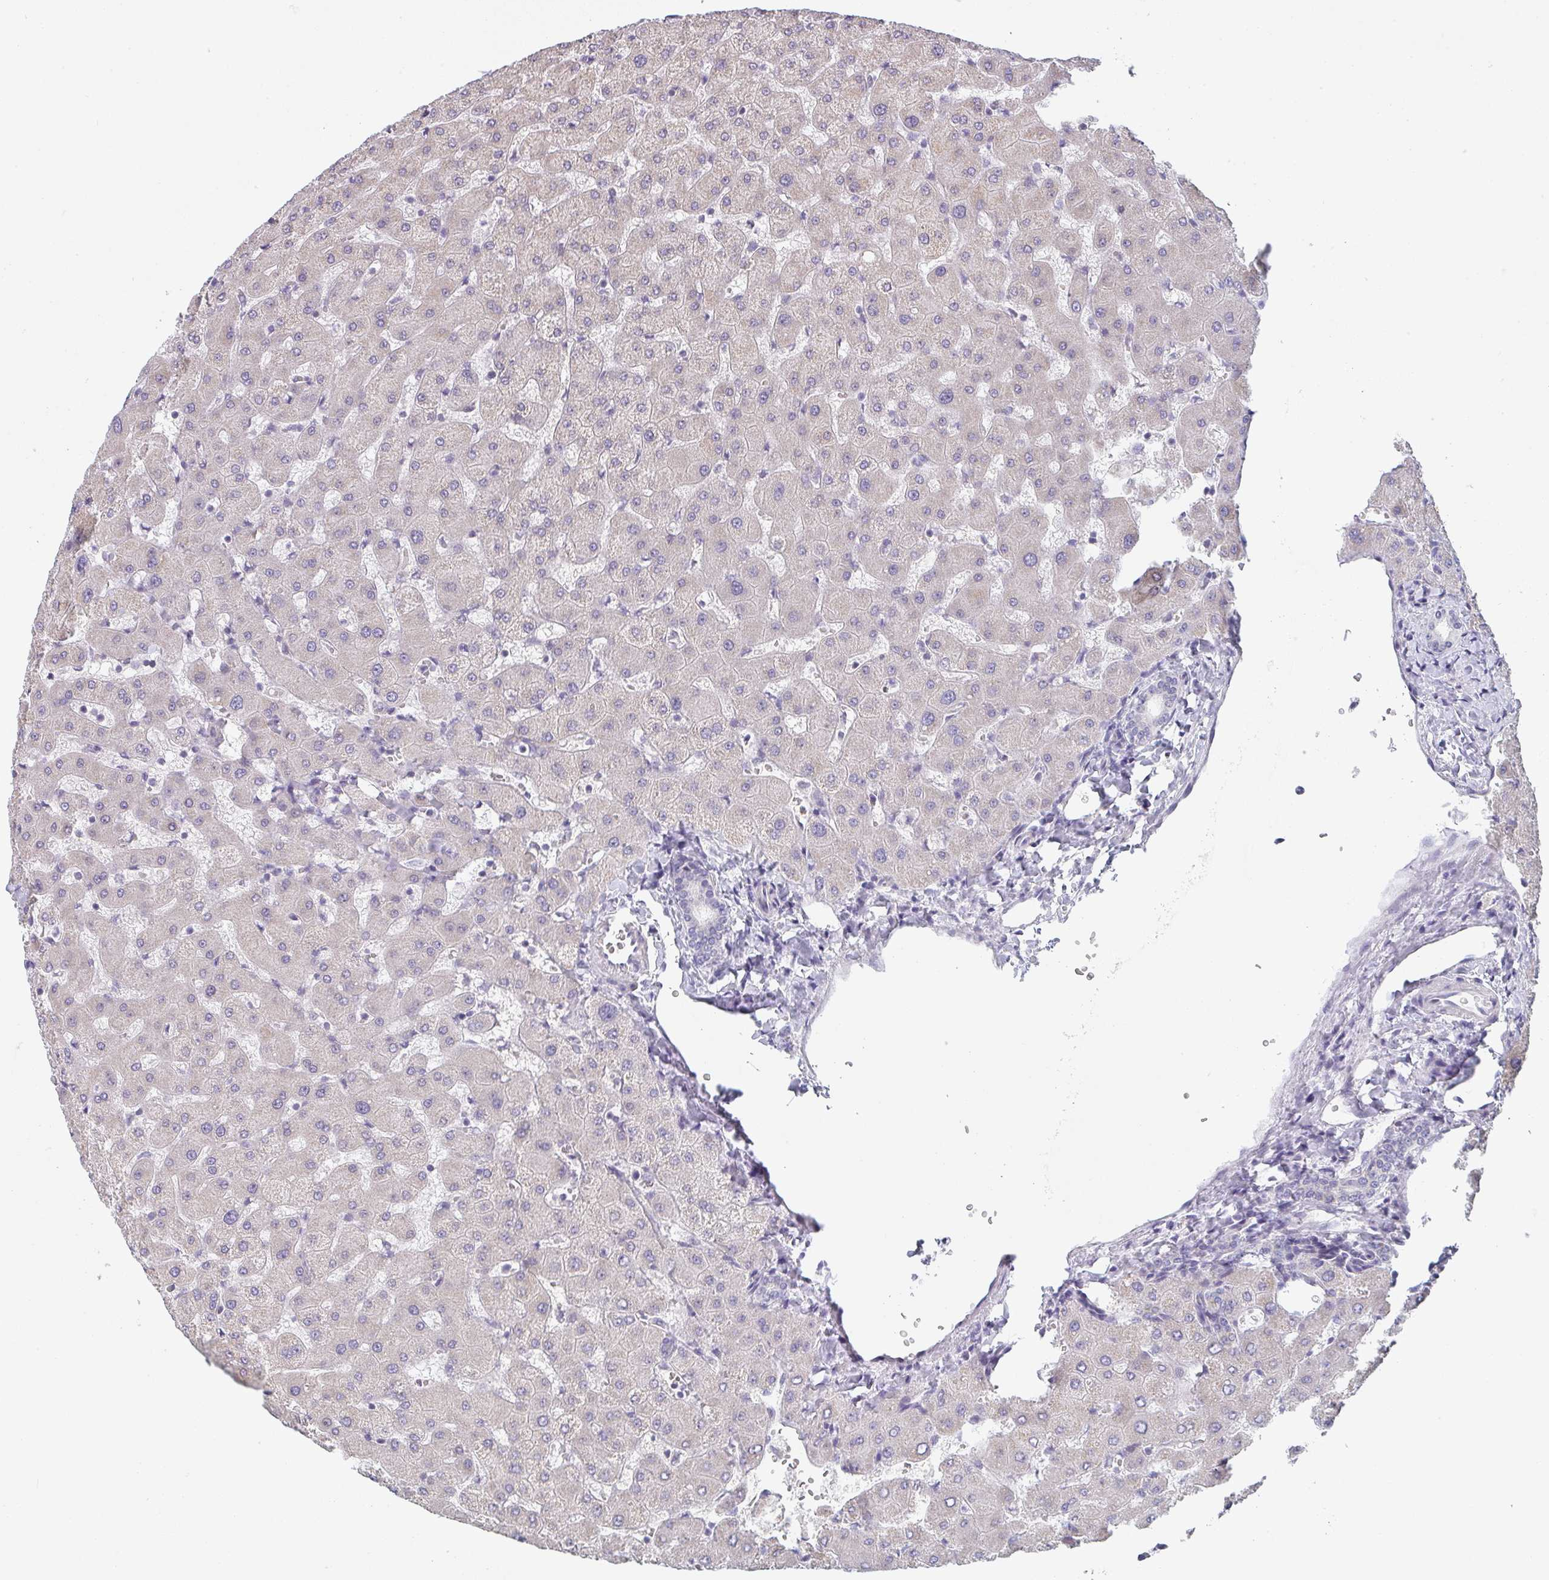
{"staining": {"intensity": "negative", "quantity": "none", "location": "none"}, "tissue": "liver", "cell_type": "Cholangiocytes", "image_type": "normal", "snomed": [{"axis": "morphology", "description": "Normal tissue, NOS"}, {"axis": "topography", "description": "Liver"}], "caption": "A photomicrograph of liver stained for a protein displays no brown staining in cholangiocytes. (Immunohistochemistry, brightfield microscopy, high magnification).", "gene": "CACNA1S", "patient": {"sex": "female", "age": 63}}